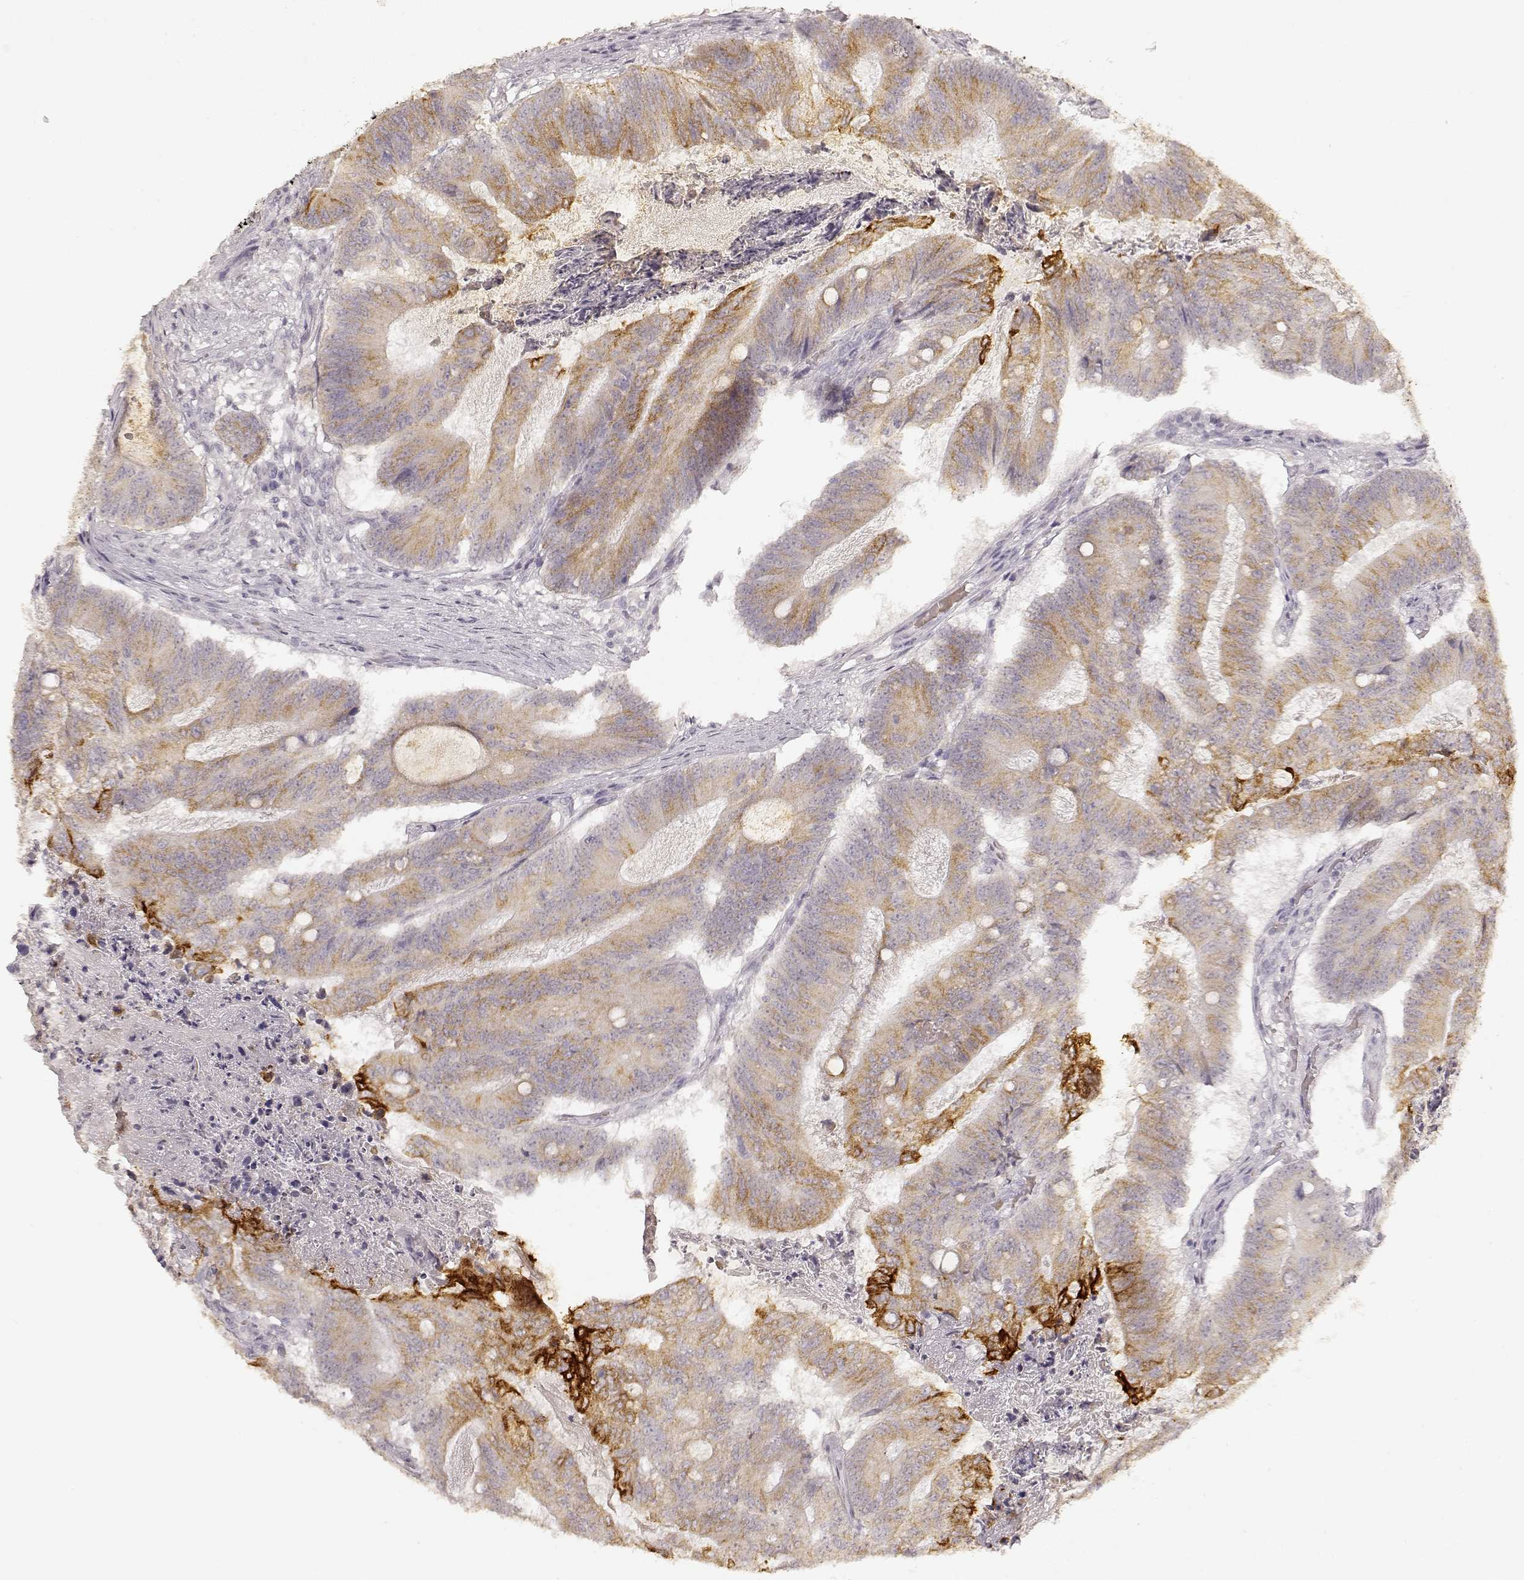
{"staining": {"intensity": "weak", "quantity": ">75%", "location": "cytoplasmic/membranous"}, "tissue": "colorectal cancer", "cell_type": "Tumor cells", "image_type": "cancer", "snomed": [{"axis": "morphology", "description": "Adenocarcinoma, NOS"}, {"axis": "topography", "description": "Colon"}], "caption": "Immunohistochemistry (IHC) of human adenocarcinoma (colorectal) displays low levels of weak cytoplasmic/membranous staining in about >75% of tumor cells.", "gene": "LAMC2", "patient": {"sex": "female", "age": 70}}